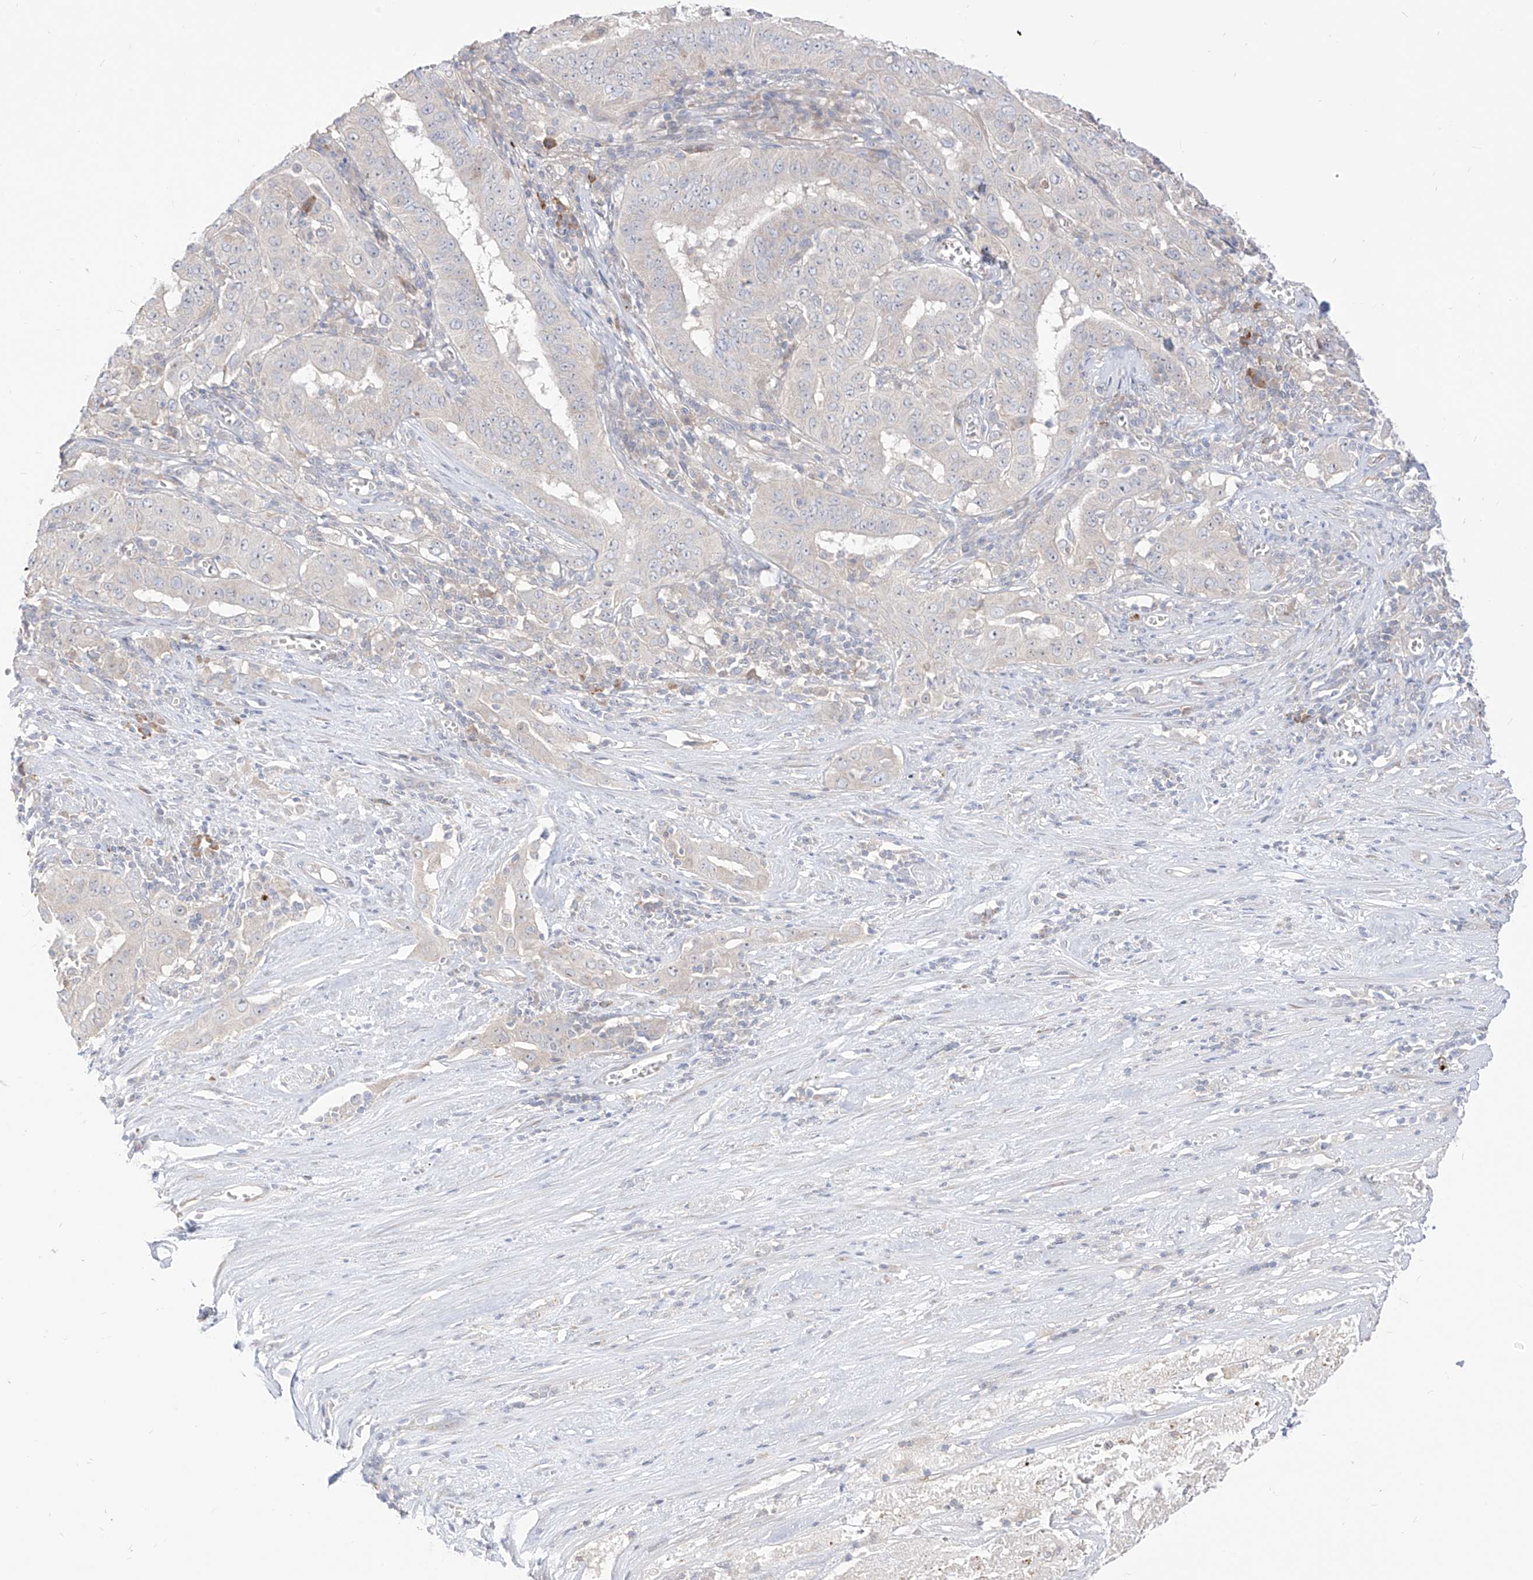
{"staining": {"intensity": "negative", "quantity": "none", "location": "none"}, "tissue": "pancreatic cancer", "cell_type": "Tumor cells", "image_type": "cancer", "snomed": [{"axis": "morphology", "description": "Adenocarcinoma, NOS"}, {"axis": "topography", "description": "Pancreas"}], "caption": "IHC of human pancreatic cancer (adenocarcinoma) reveals no staining in tumor cells.", "gene": "SYTL3", "patient": {"sex": "male", "age": 63}}